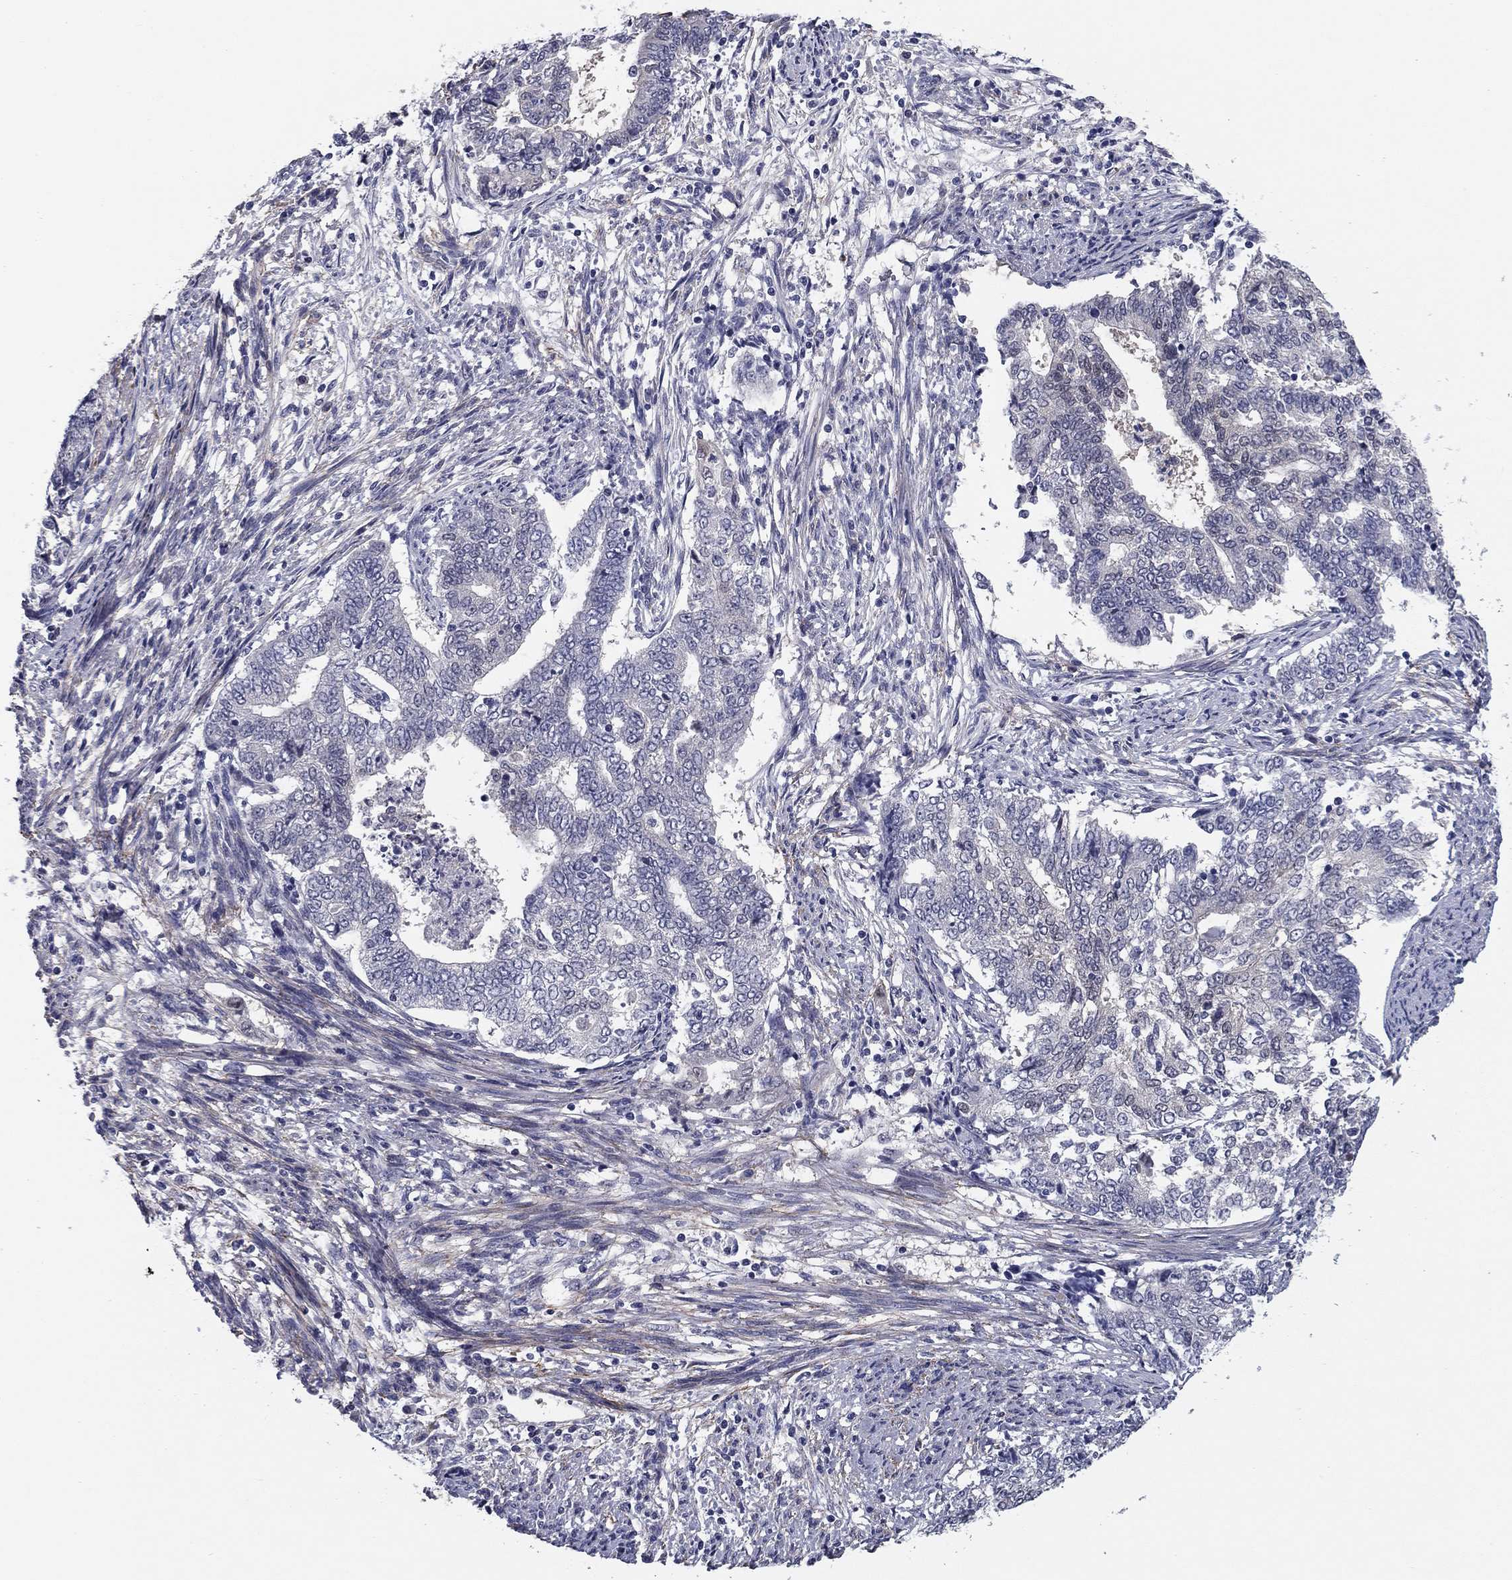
{"staining": {"intensity": "negative", "quantity": "none", "location": "none"}, "tissue": "endometrial cancer", "cell_type": "Tumor cells", "image_type": "cancer", "snomed": [{"axis": "morphology", "description": "Adenocarcinoma, NOS"}, {"axis": "topography", "description": "Endometrium"}], "caption": "Immunohistochemistry (IHC) photomicrograph of neoplastic tissue: endometrial adenocarcinoma stained with DAB (3,3'-diaminobenzidine) demonstrates no significant protein staining in tumor cells. (DAB (3,3'-diaminobenzidine) immunohistochemistry with hematoxylin counter stain).", "gene": "REXO5", "patient": {"sex": "female", "age": 65}}